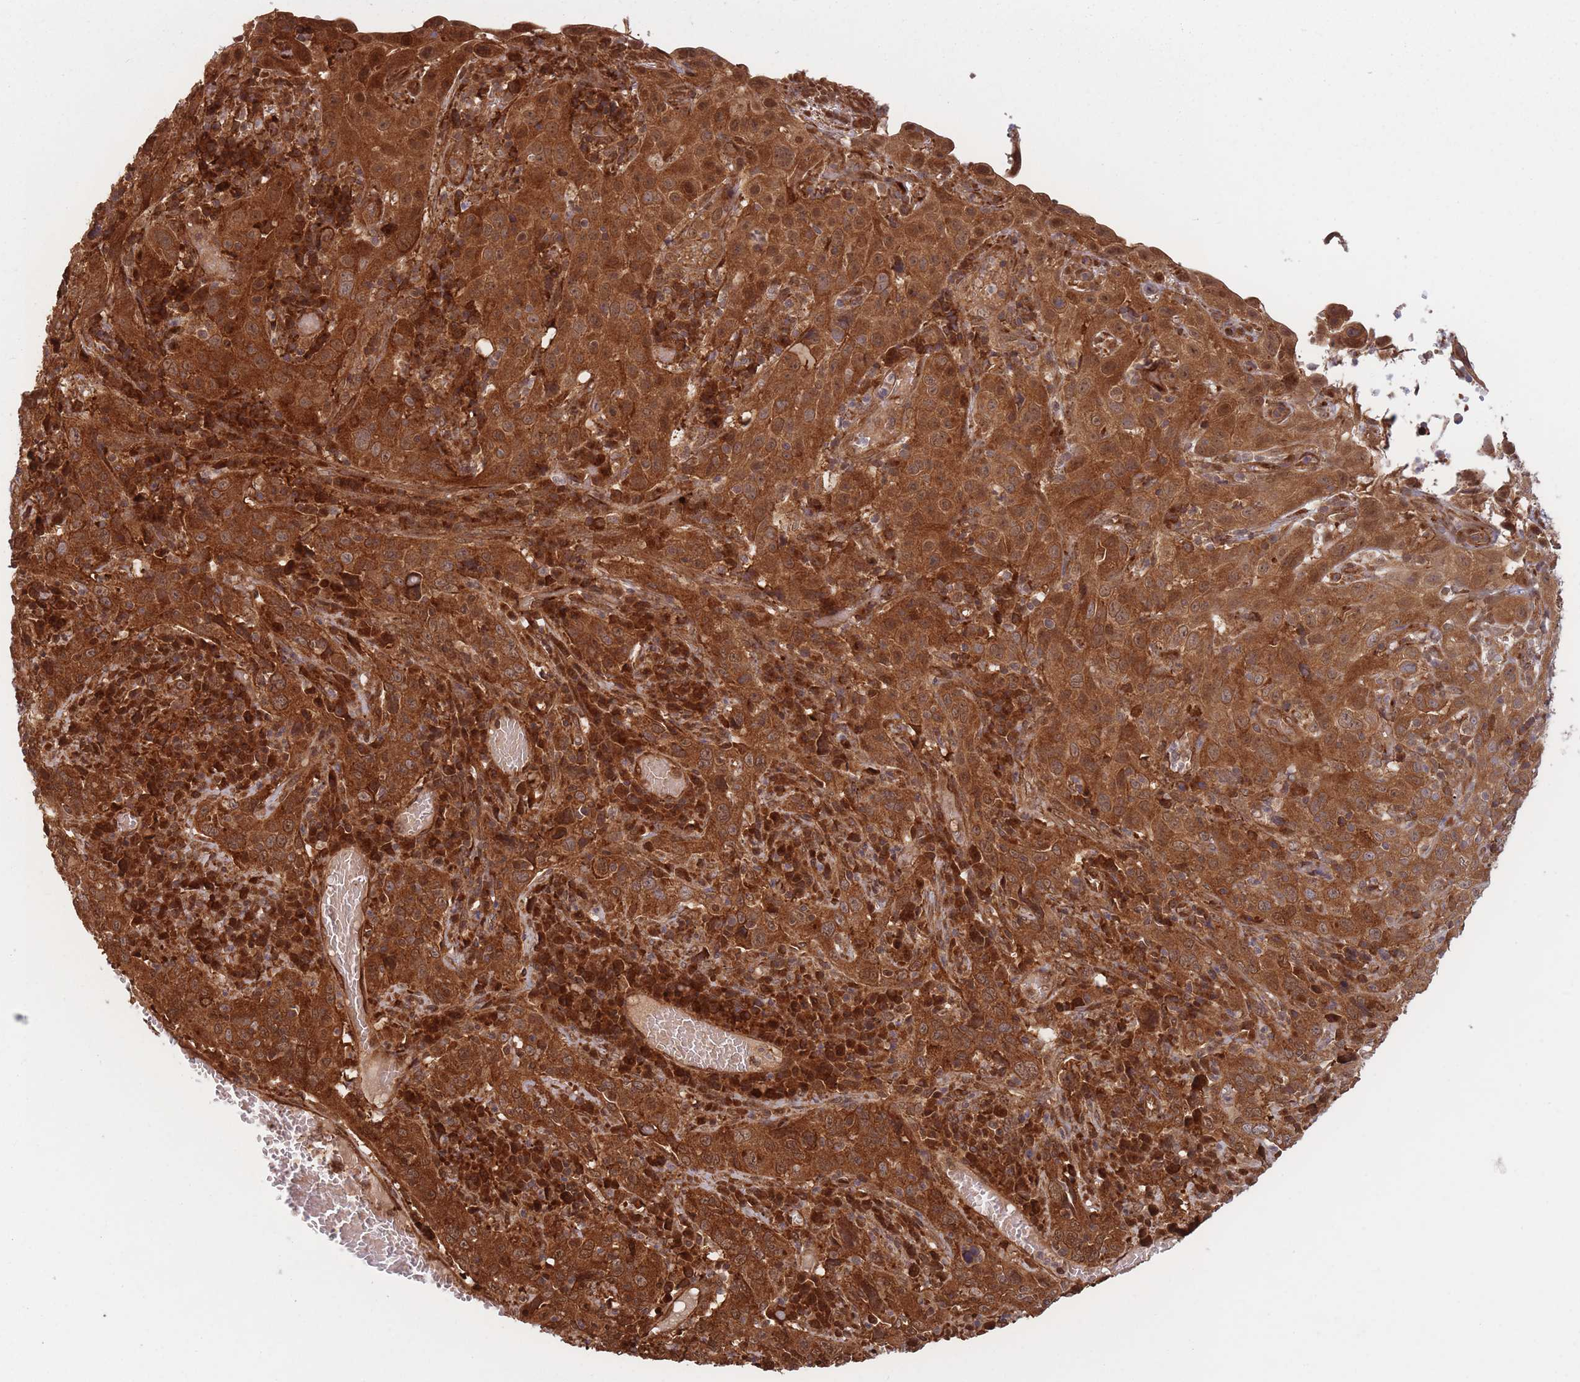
{"staining": {"intensity": "strong", "quantity": ">75%", "location": "cytoplasmic/membranous"}, "tissue": "cervical cancer", "cell_type": "Tumor cells", "image_type": "cancer", "snomed": [{"axis": "morphology", "description": "Squamous cell carcinoma, NOS"}, {"axis": "topography", "description": "Cervix"}], "caption": "IHC staining of cervical squamous cell carcinoma, which shows high levels of strong cytoplasmic/membranous expression in approximately >75% of tumor cells indicating strong cytoplasmic/membranous protein expression. The staining was performed using DAB (3,3'-diaminobenzidine) (brown) for protein detection and nuclei were counterstained in hematoxylin (blue).", "gene": "PODXL2", "patient": {"sex": "female", "age": 46}}